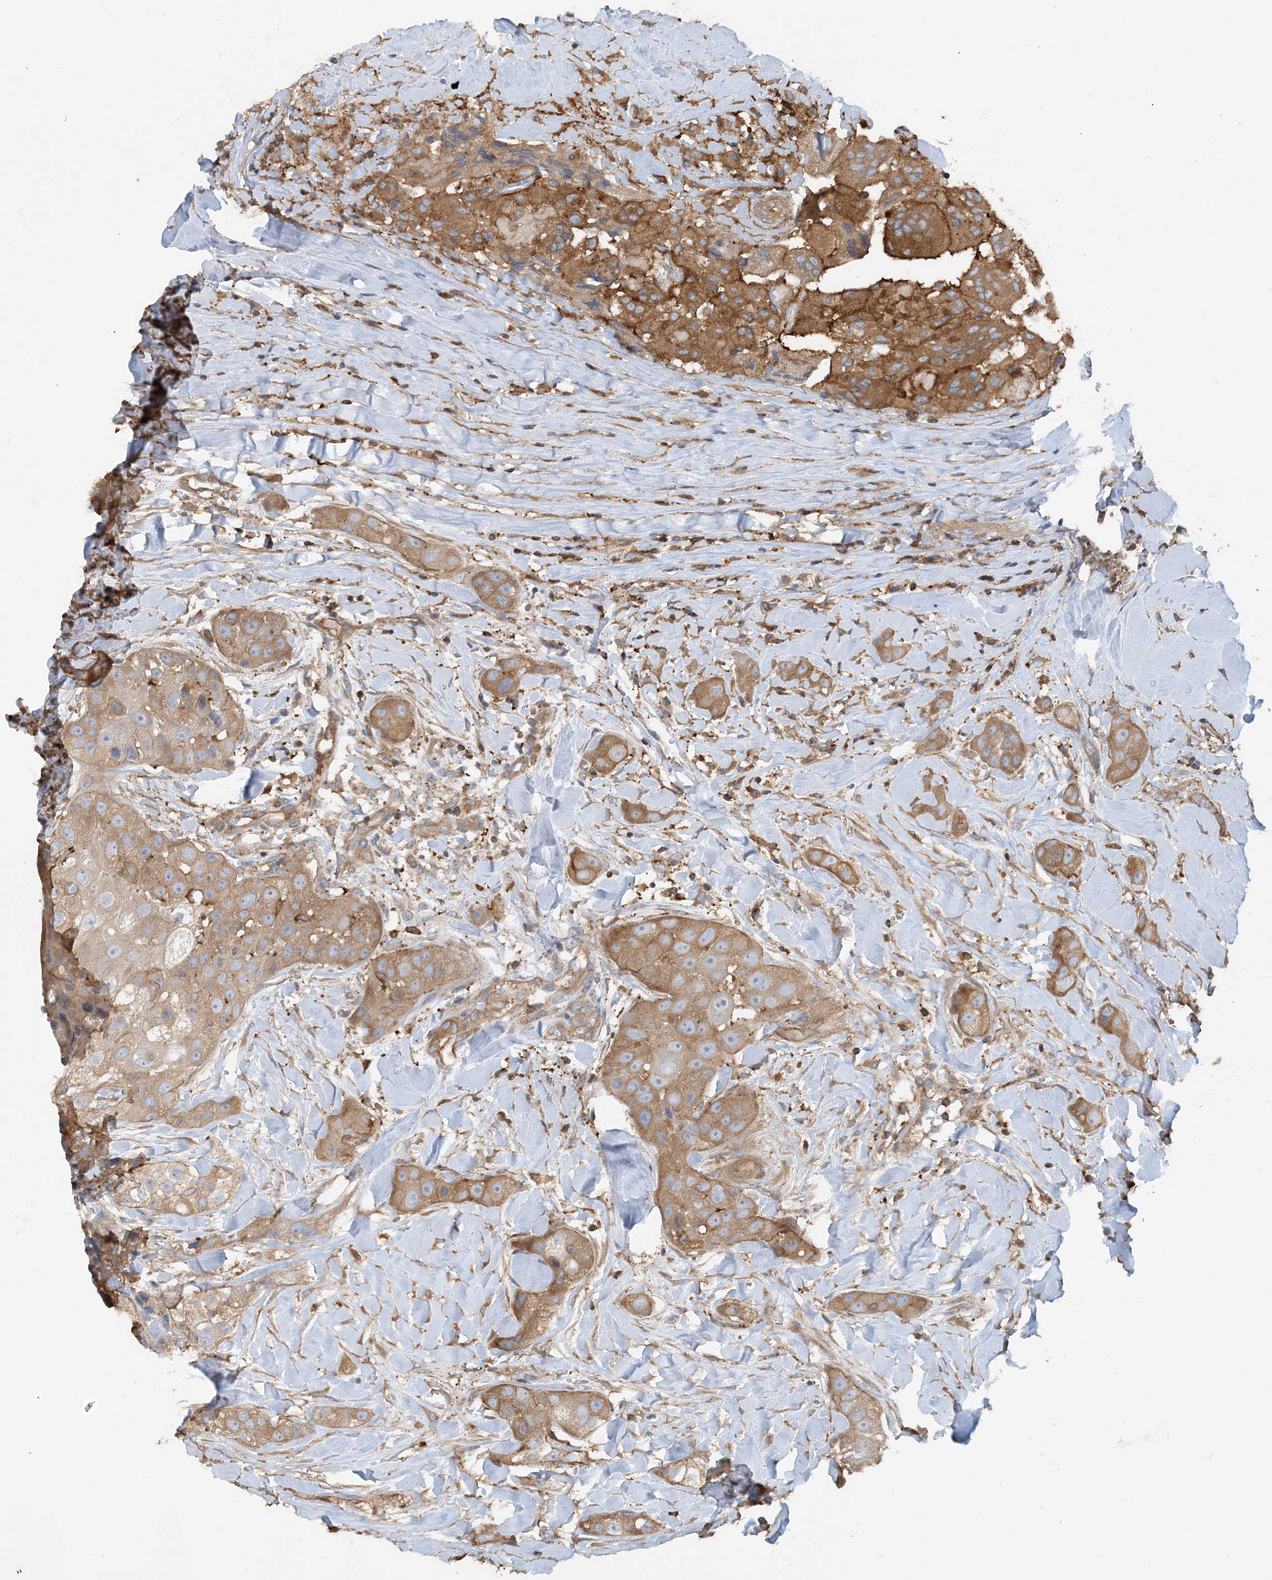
{"staining": {"intensity": "moderate", "quantity": ">75%", "location": "cytoplasmic/membranous"}, "tissue": "head and neck cancer", "cell_type": "Tumor cells", "image_type": "cancer", "snomed": [{"axis": "morphology", "description": "Normal tissue, NOS"}, {"axis": "morphology", "description": "Squamous cell carcinoma, NOS"}, {"axis": "topography", "description": "Skeletal muscle"}, {"axis": "topography", "description": "Head-Neck"}], "caption": "The micrograph demonstrates immunohistochemical staining of head and neck squamous cell carcinoma. There is moderate cytoplasmic/membranous expression is appreciated in approximately >75% of tumor cells.", "gene": "SFMBT2", "patient": {"sex": "male", "age": 51}}